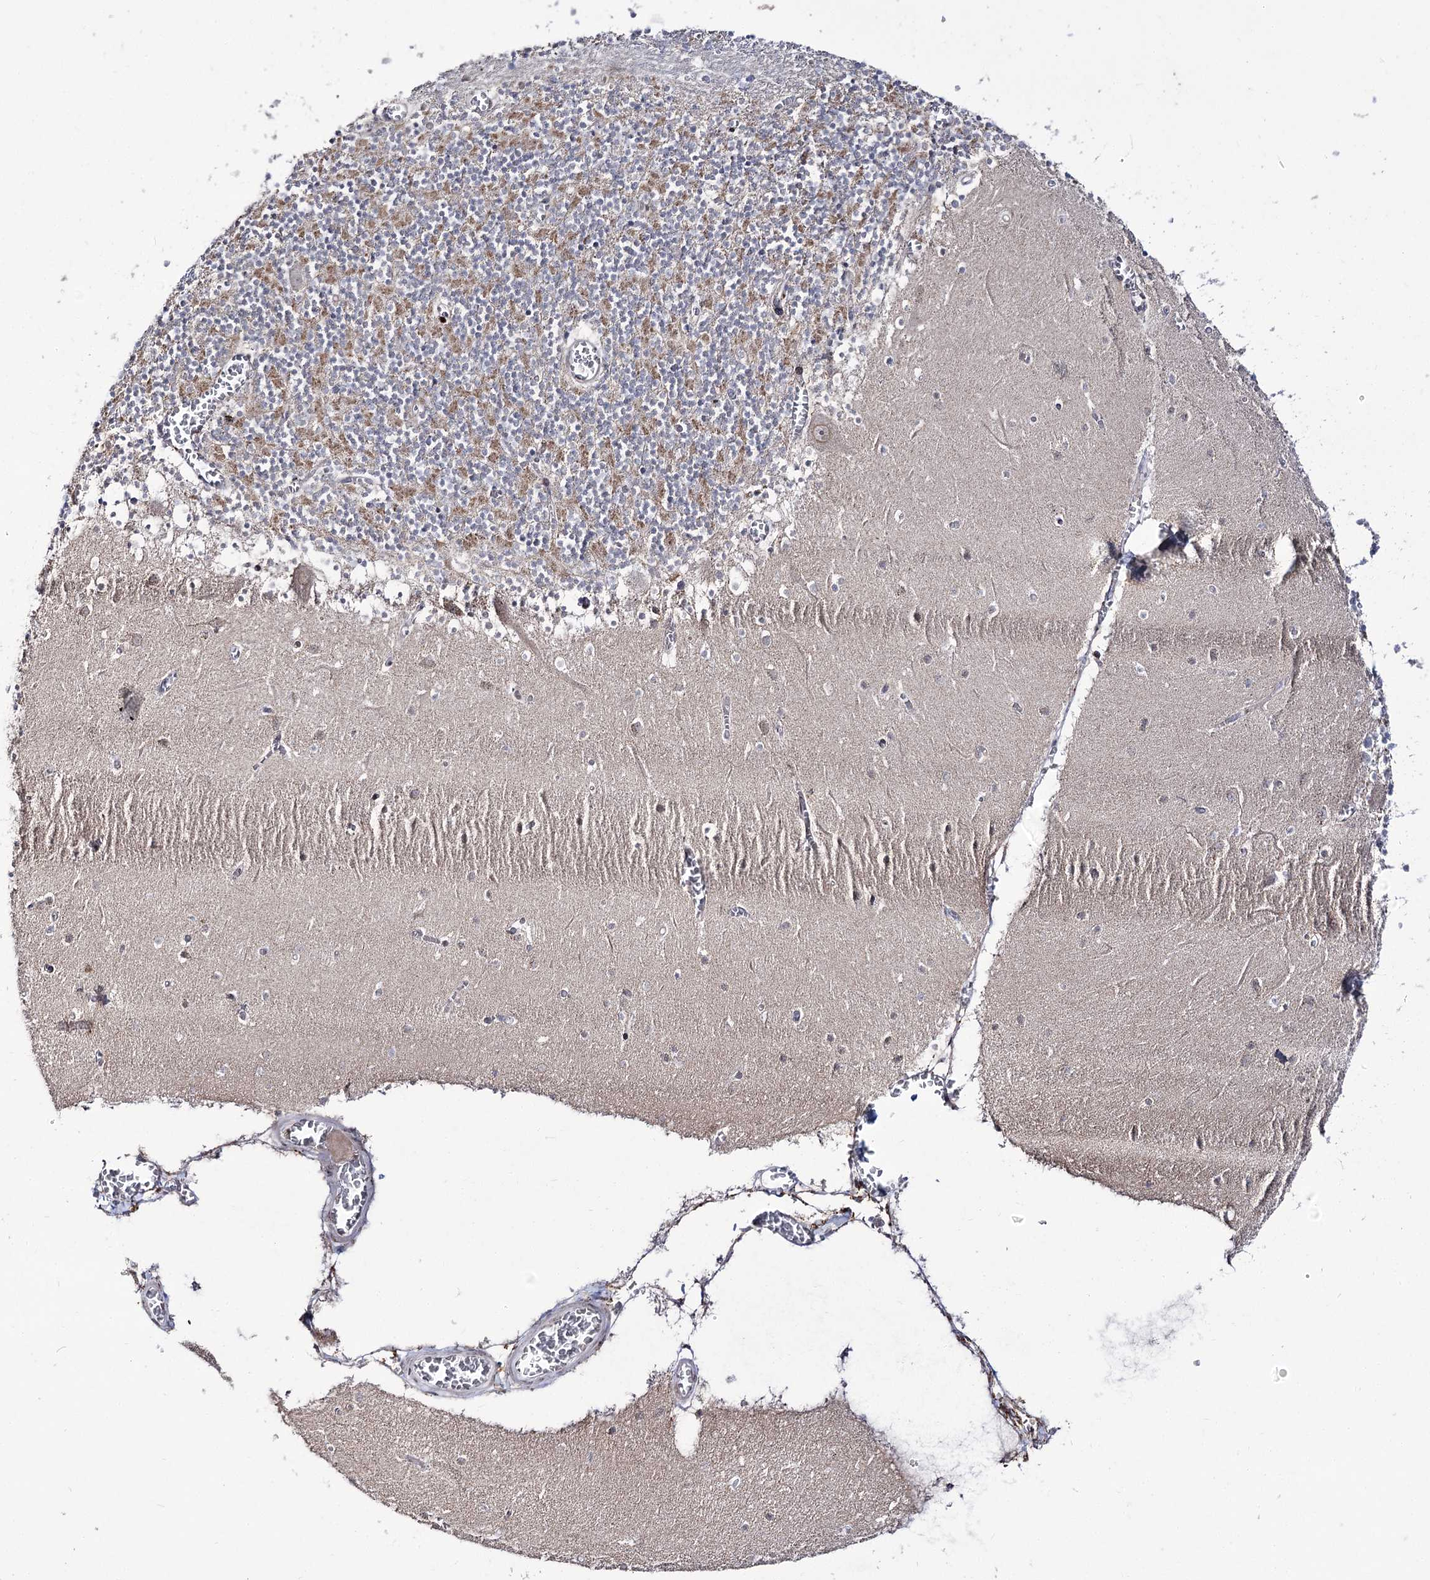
{"staining": {"intensity": "weak", "quantity": "25%-75%", "location": "cytoplasmic/membranous"}, "tissue": "cerebellum", "cell_type": "Cells in granular layer", "image_type": "normal", "snomed": [{"axis": "morphology", "description": "Normal tissue, NOS"}, {"axis": "topography", "description": "Cerebellum"}], "caption": "Weak cytoplasmic/membranous expression for a protein is present in approximately 25%-75% of cells in granular layer of normal cerebellum using immunohistochemistry.", "gene": "C11orf80", "patient": {"sex": "female", "age": 28}}